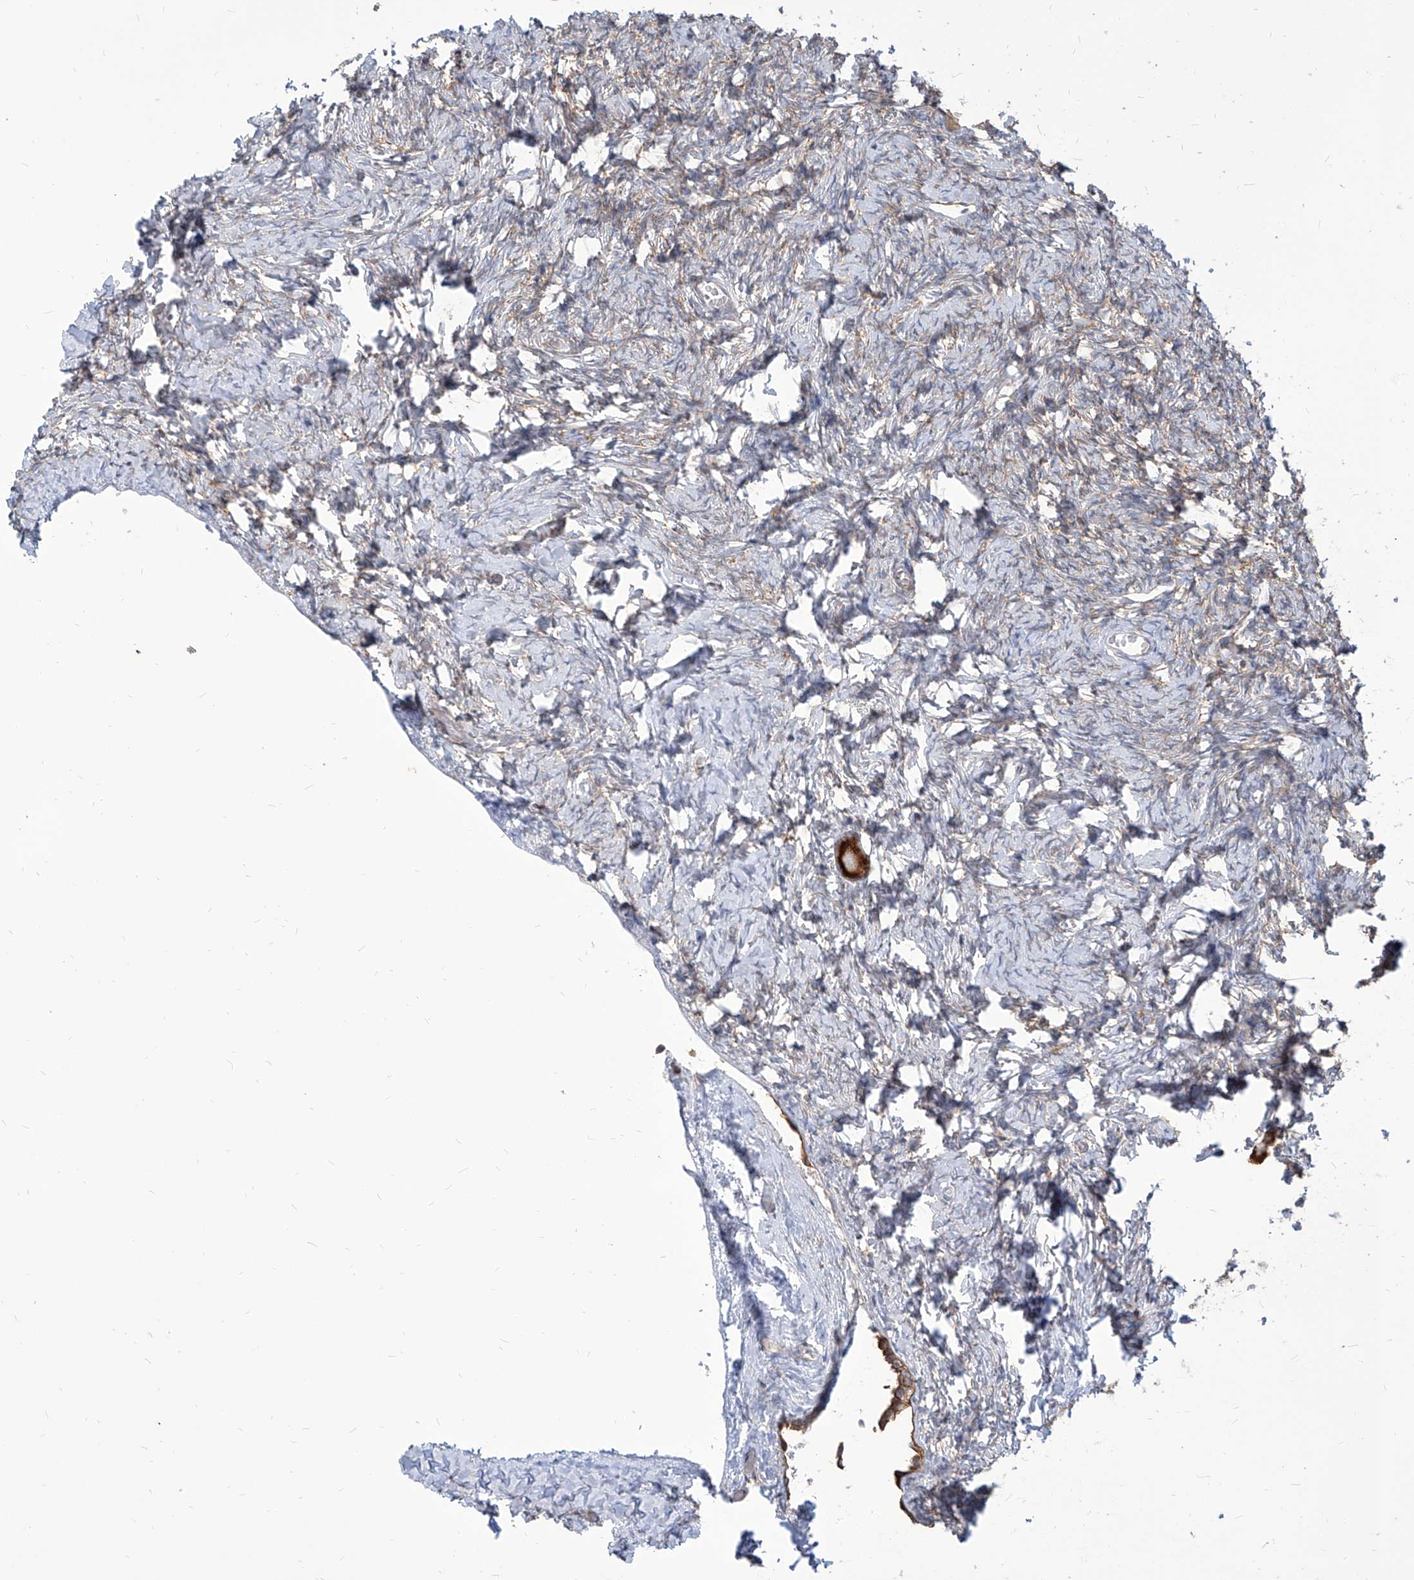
{"staining": {"intensity": "strong", "quantity": ">75%", "location": "cytoplasmic/membranous"}, "tissue": "ovary", "cell_type": "Follicle cells", "image_type": "normal", "snomed": [{"axis": "morphology", "description": "Normal tissue, NOS"}, {"axis": "topography", "description": "Ovary"}], "caption": "Brown immunohistochemical staining in normal human ovary shows strong cytoplasmic/membranous staining in approximately >75% of follicle cells. (brown staining indicates protein expression, while blue staining denotes nuclei).", "gene": "FAM83B", "patient": {"sex": "female", "age": 27}}